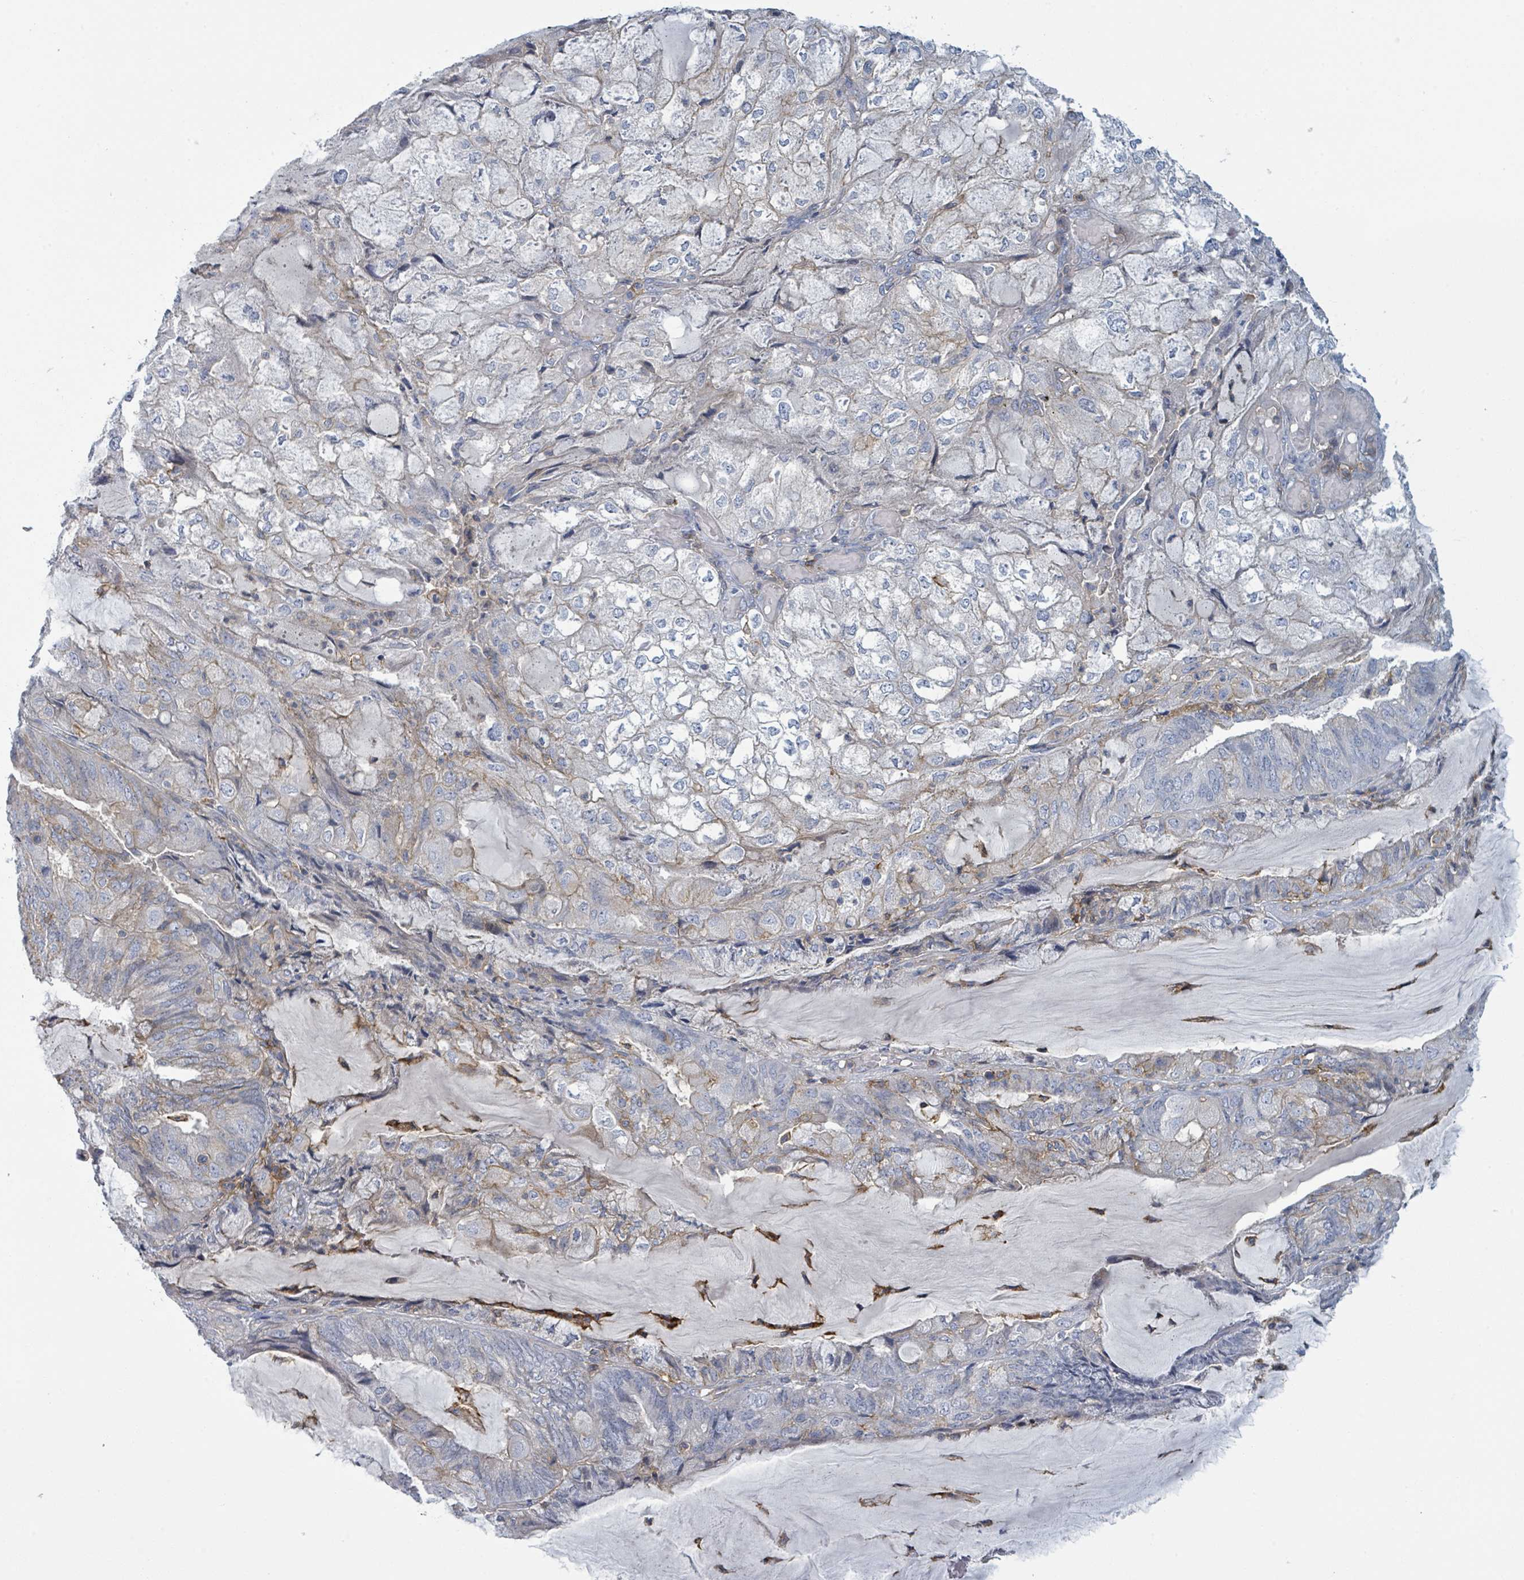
{"staining": {"intensity": "weak", "quantity": "<25%", "location": "cytoplasmic/membranous"}, "tissue": "endometrial cancer", "cell_type": "Tumor cells", "image_type": "cancer", "snomed": [{"axis": "morphology", "description": "Adenocarcinoma, NOS"}, {"axis": "topography", "description": "Endometrium"}], "caption": "IHC image of human endometrial cancer (adenocarcinoma) stained for a protein (brown), which demonstrates no positivity in tumor cells.", "gene": "TNFRSF14", "patient": {"sex": "female", "age": 81}}